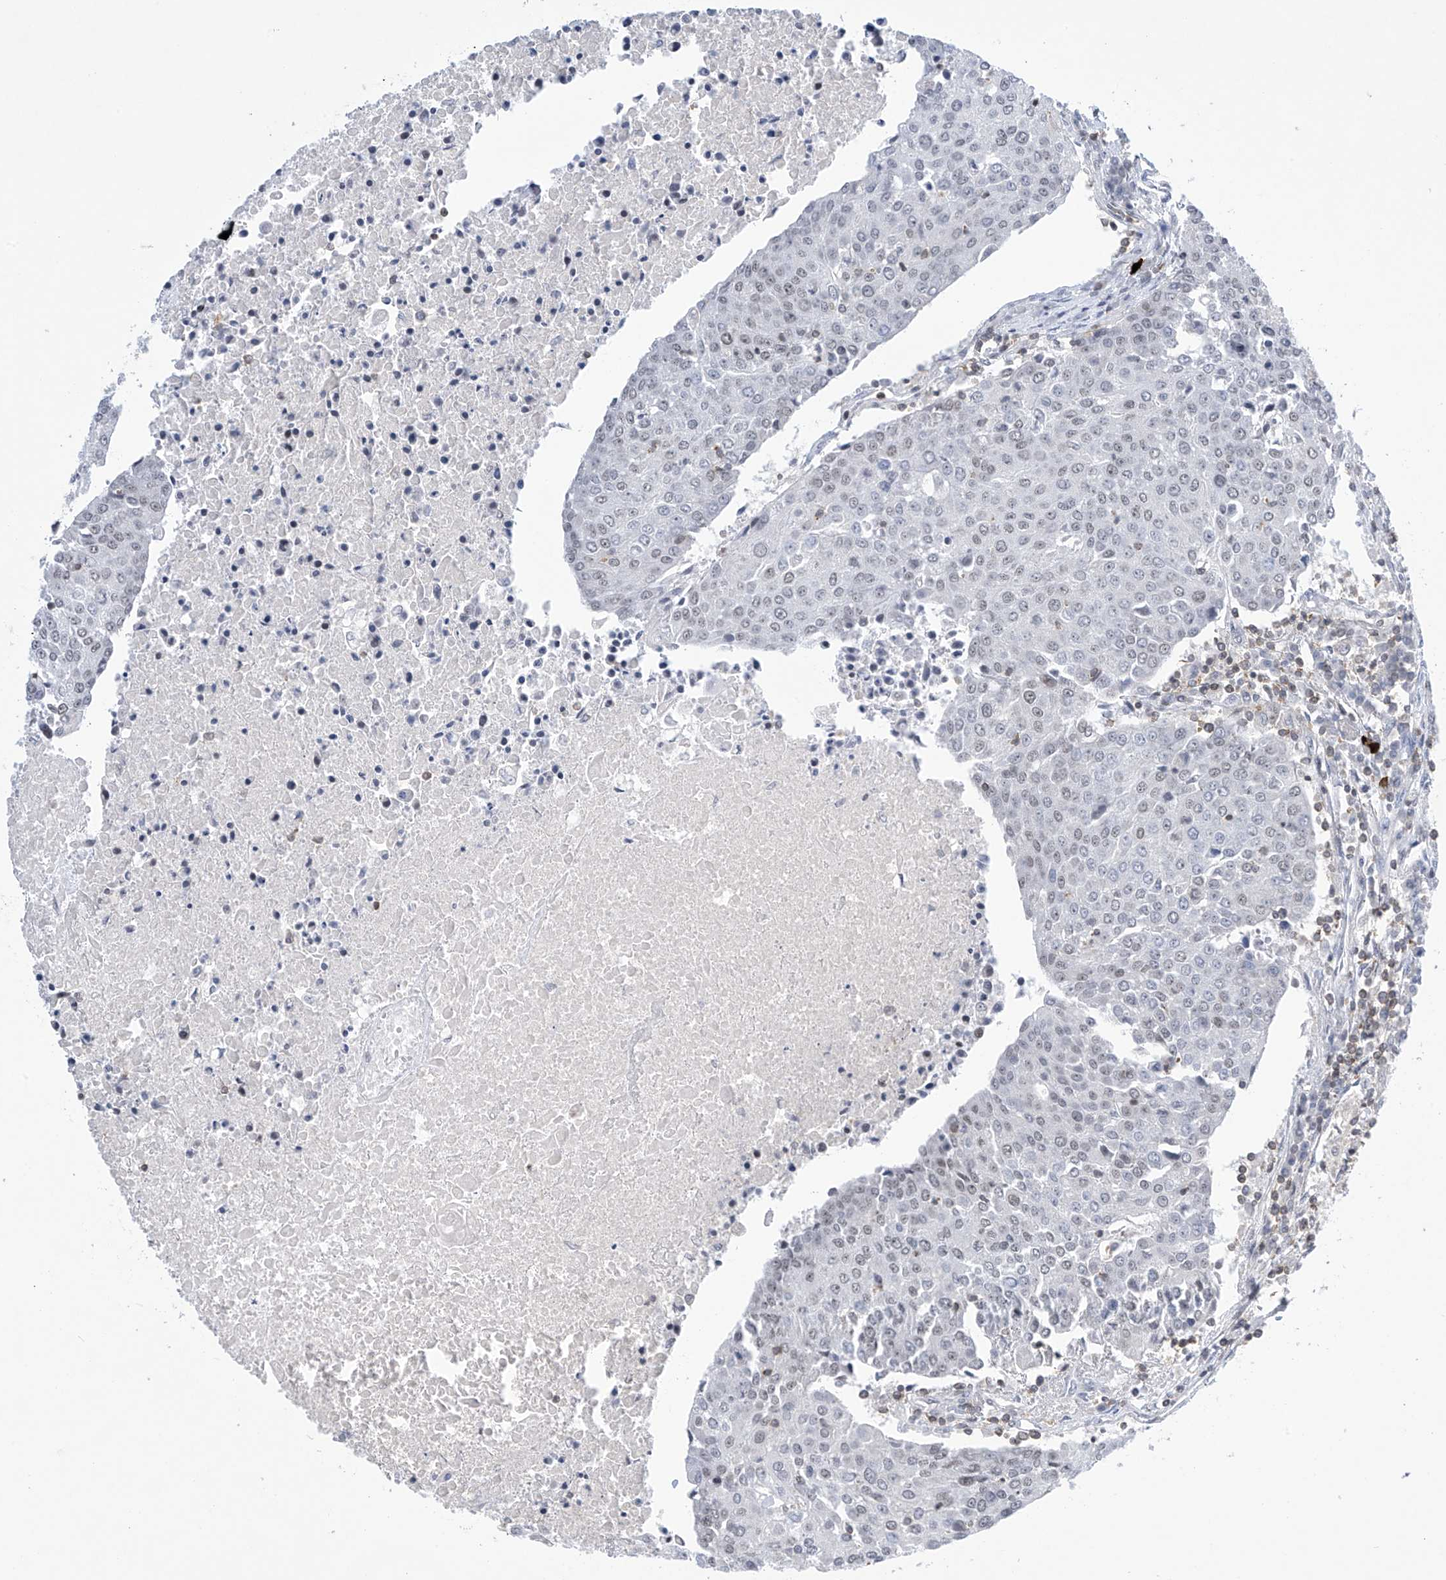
{"staining": {"intensity": "negative", "quantity": "none", "location": "none"}, "tissue": "urothelial cancer", "cell_type": "Tumor cells", "image_type": "cancer", "snomed": [{"axis": "morphology", "description": "Urothelial carcinoma, High grade"}, {"axis": "topography", "description": "Urinary bladder"}], "caption": "Tumor cells are negative for protein expression in human urothelial carcinoma (high-grade).", "gene": "MSL3", "patient": {"sex": "female", "age": 85}}